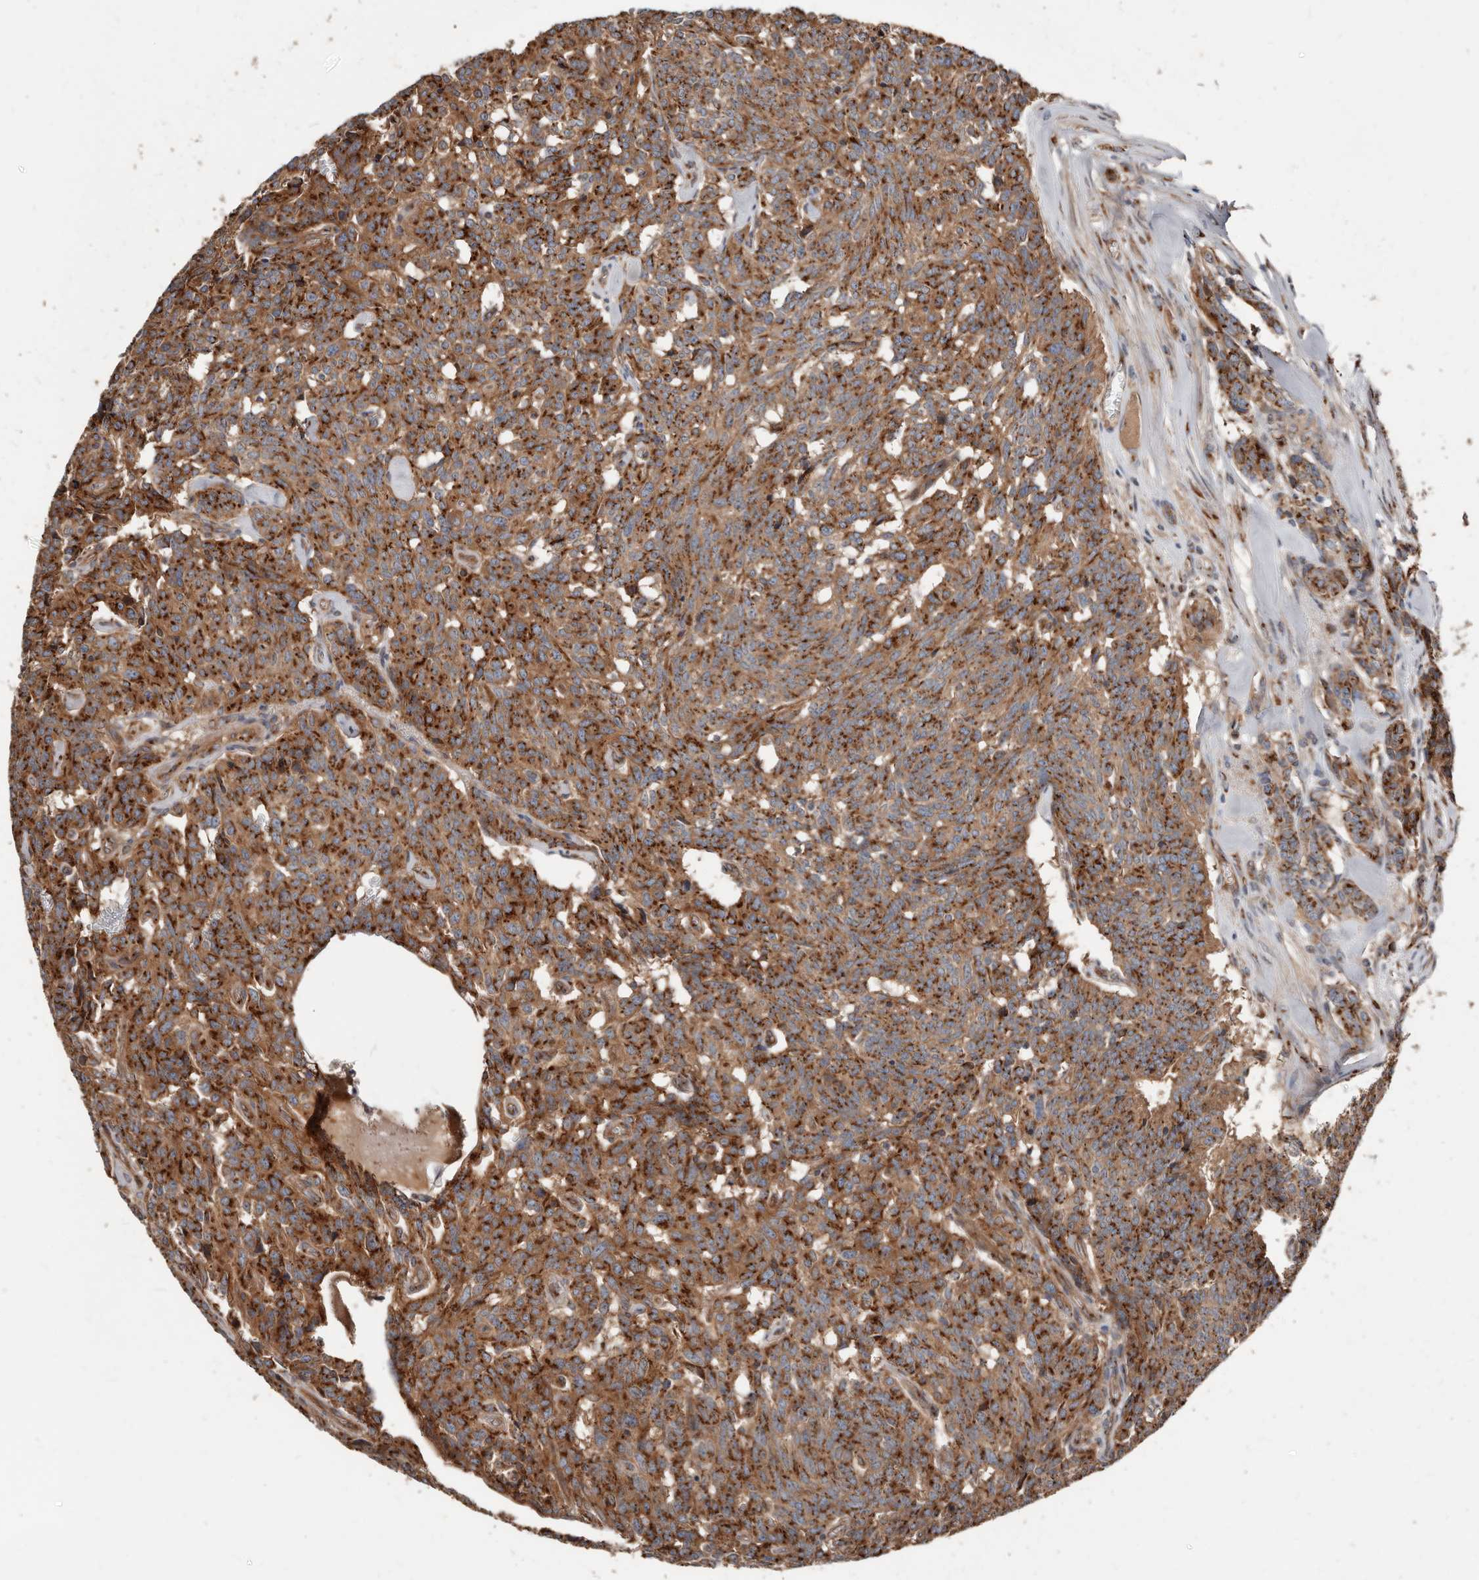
{"staining": {"intensity": "strong", "quantity": ">75%", "location": "cytoplasmic/membranous"}, "tissue": "carcinoid", "cell_type": "Tumor cells", "image_type": "cancer", "snomed": [{"axis": "morphology", "description": "Carcinoid, malignant, NOS"}, {"axis": "topography", "description": "Lung"}], "caption": "Carcinoid tissue demonstrates strong cytoplasmic/membranous staining in approximately >75% of tumor cells", "gene": "COG1", "patient": {"sex": "female", "age": 46}}